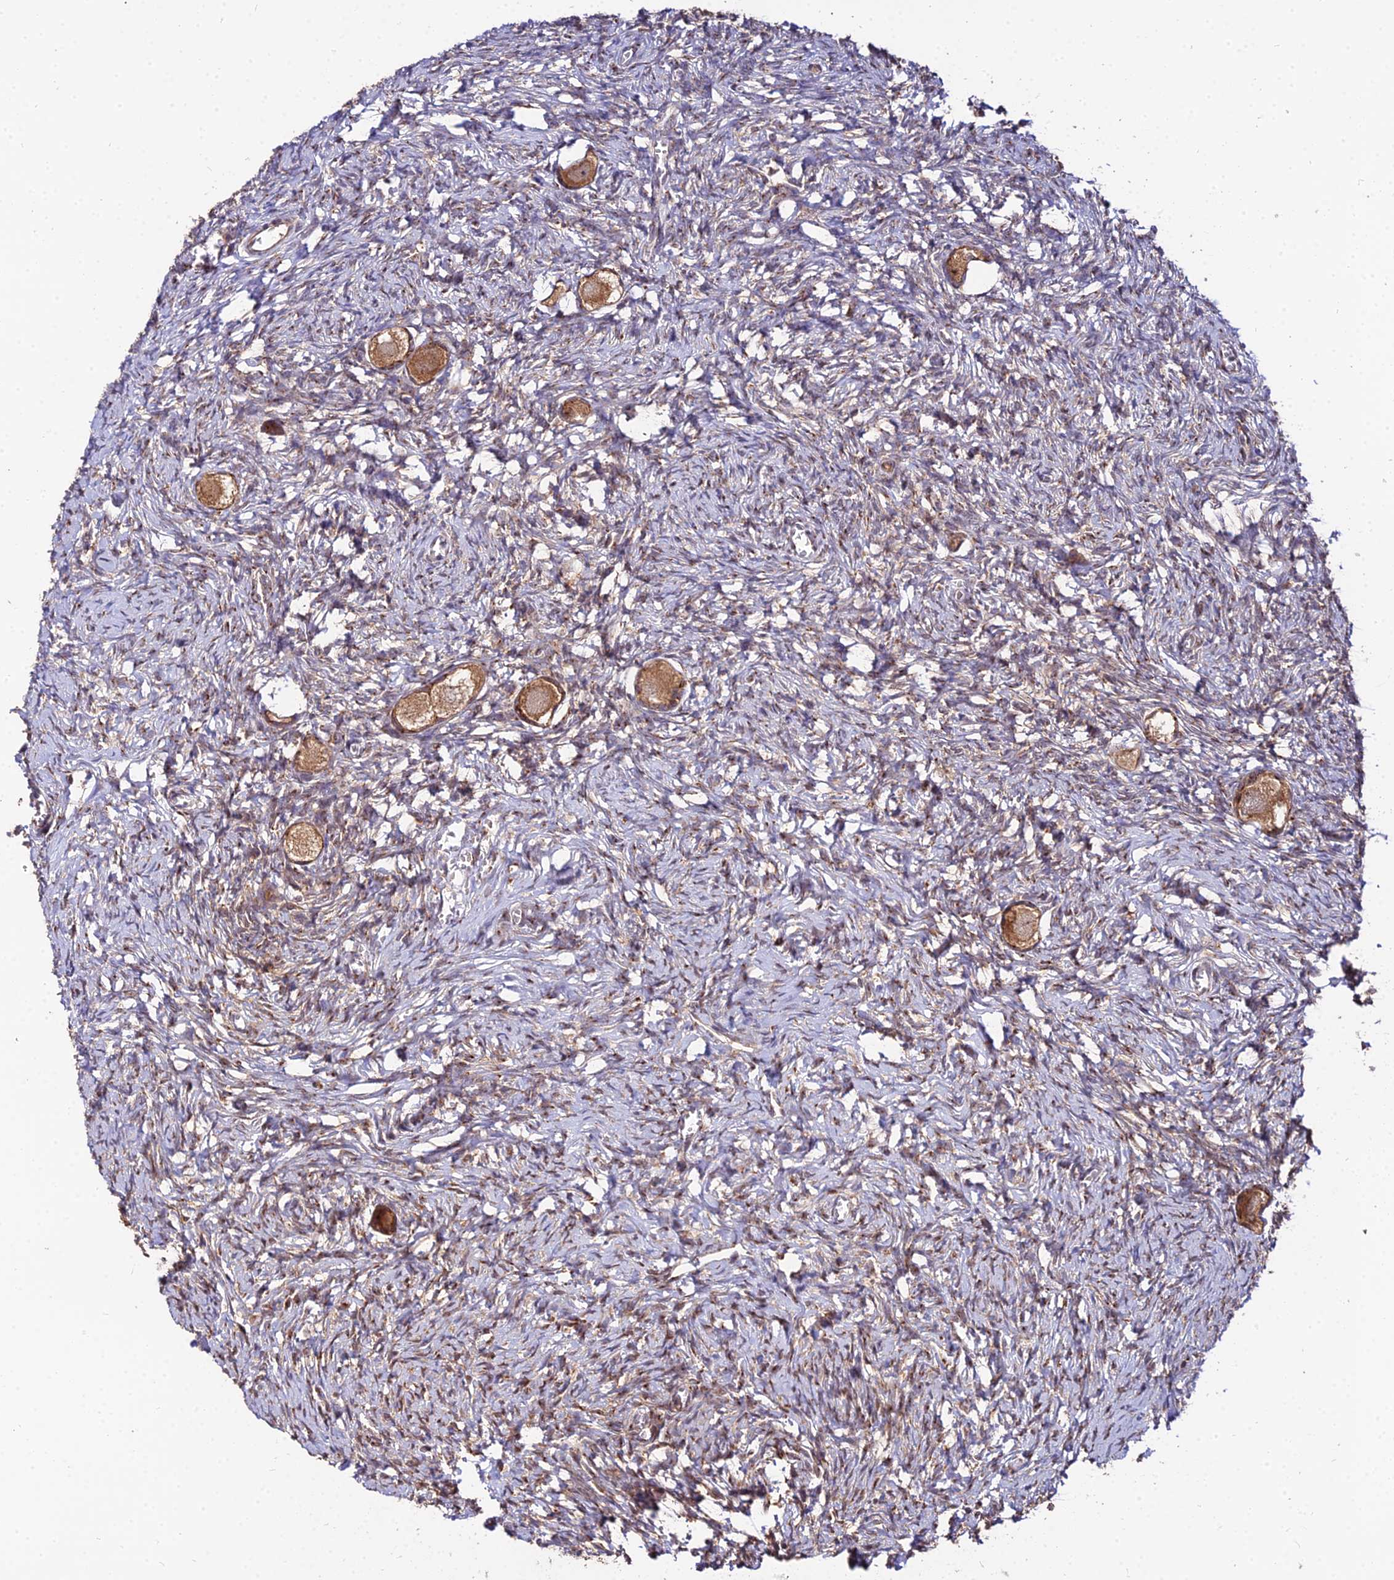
{"staining": {"intensity": "moderate", "quantity": "25%-75%", "location": "cytoplasmic/membranous"}, "tissue": "ovary", "cell_type": "Follicle cells", "image_type": "normal", "snomed": [{"axis": "morphology", "description": "Normal tissue, NOS"}, {"axis": "topography", "description": "Ovary"}], "caption": "The photomicrograph reveals immunohistochemical staining of normal ovary. There is moderate cytoplasmic/membranous positivity is seen in approximately 25%-75% of follicle cells.", "gene": "ENSG00000258465", "patient": {"sex": "female", "age": 27}}